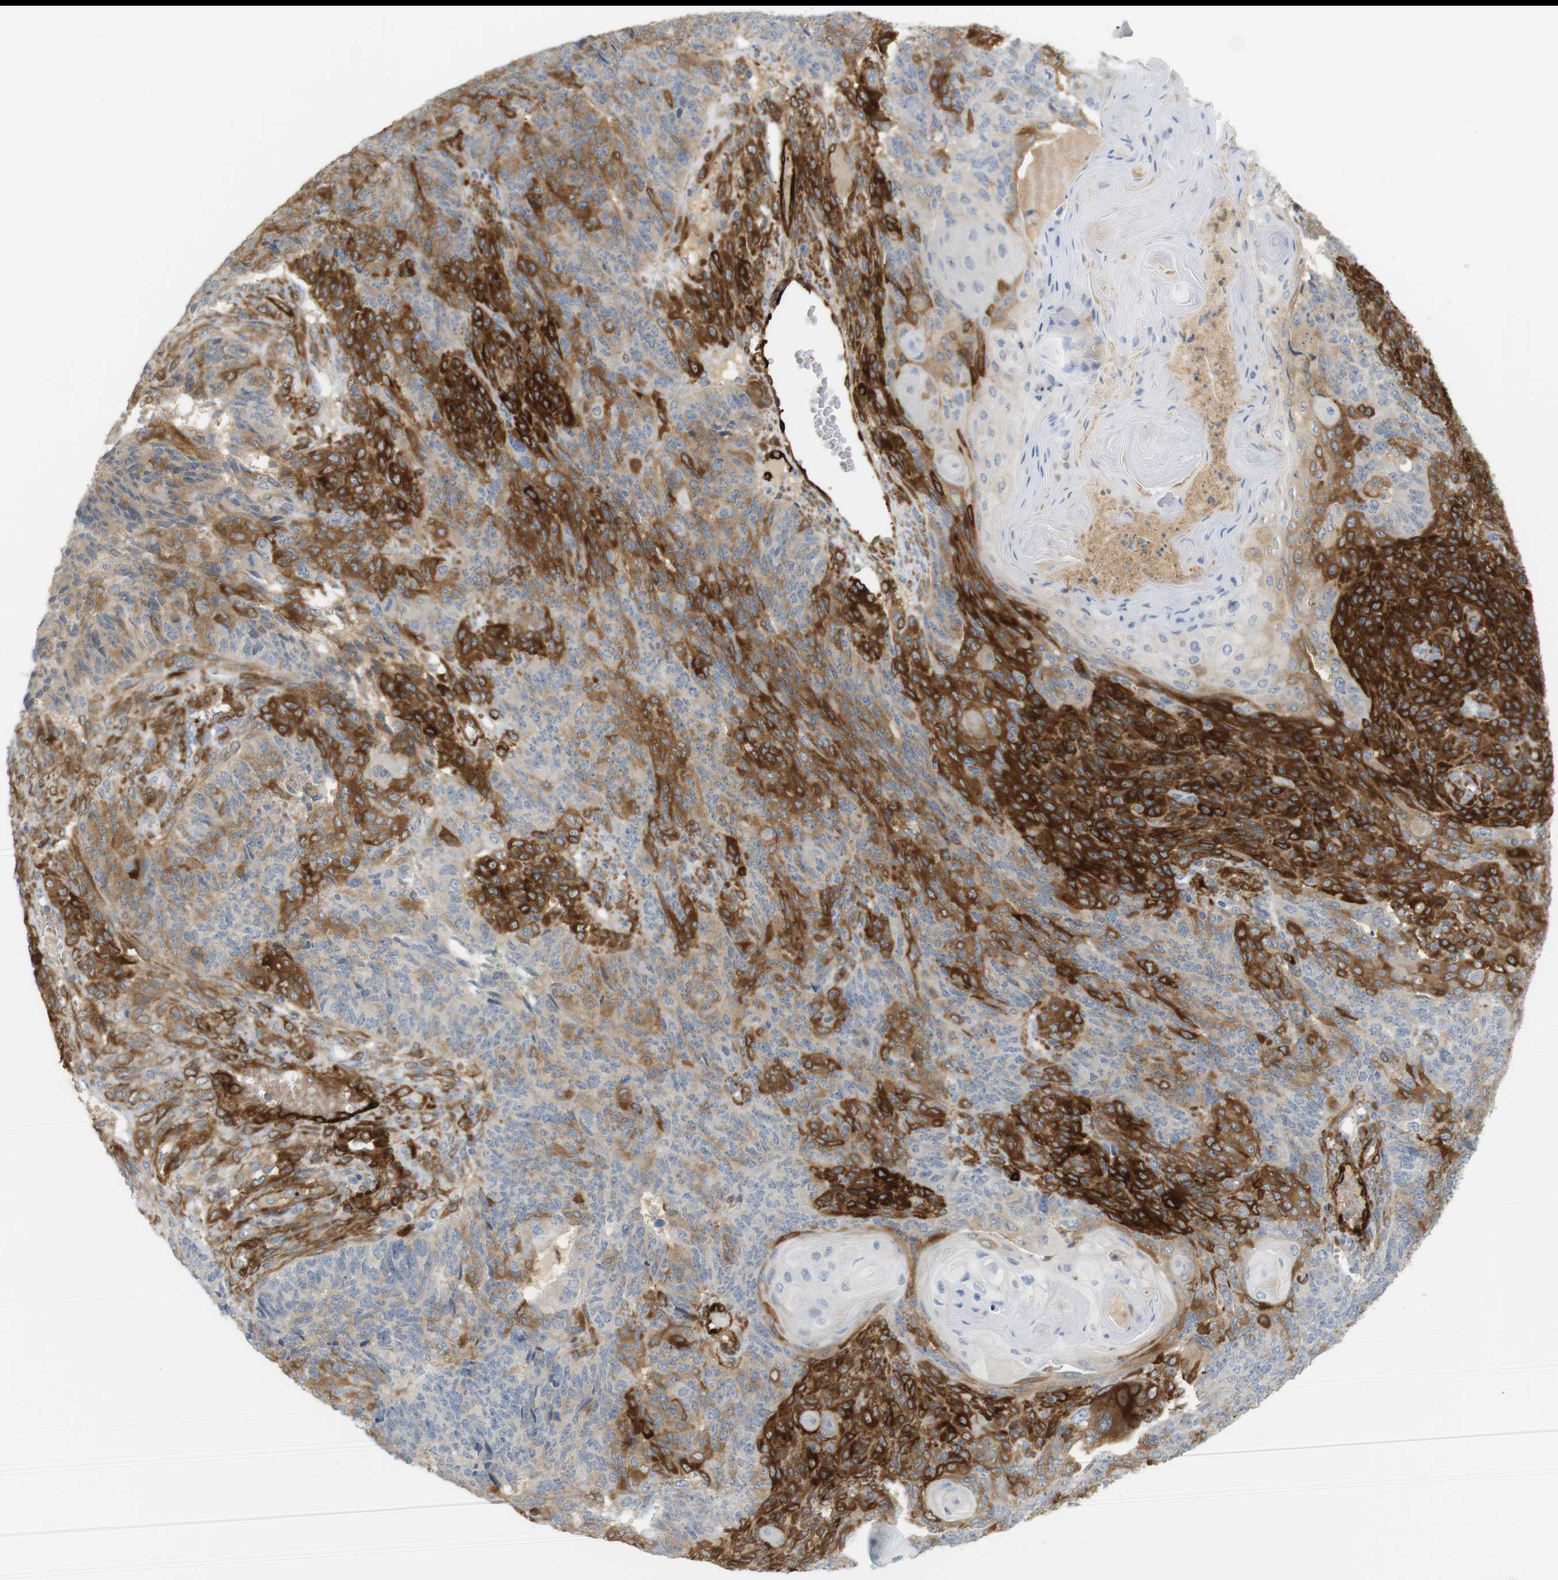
{"staining": {"intensity": "strong", "quantity": "25%-75%", "location": "cytoplasmic/membranous"}, "tissue": "endometrial cancer", "cell_type": "Tumor cells", "image_type": "cancer", "snomed": [{"axis": "morphology", "description": "Adenocarcinoma, NOS"}, {"axis": "topography", "description": "Endometrium"}], "caption": "A brown stain shows strong cytoplasmic/membranous staining of a protein in human endometrial adenocarcinoma tumor cells. (DAB (3,3'-diaminobenzidine) = brown stain, brightfield microscopy at high magnification).", "gene": "PDE3A", "patient": {"sex": "female", "age": 32}}